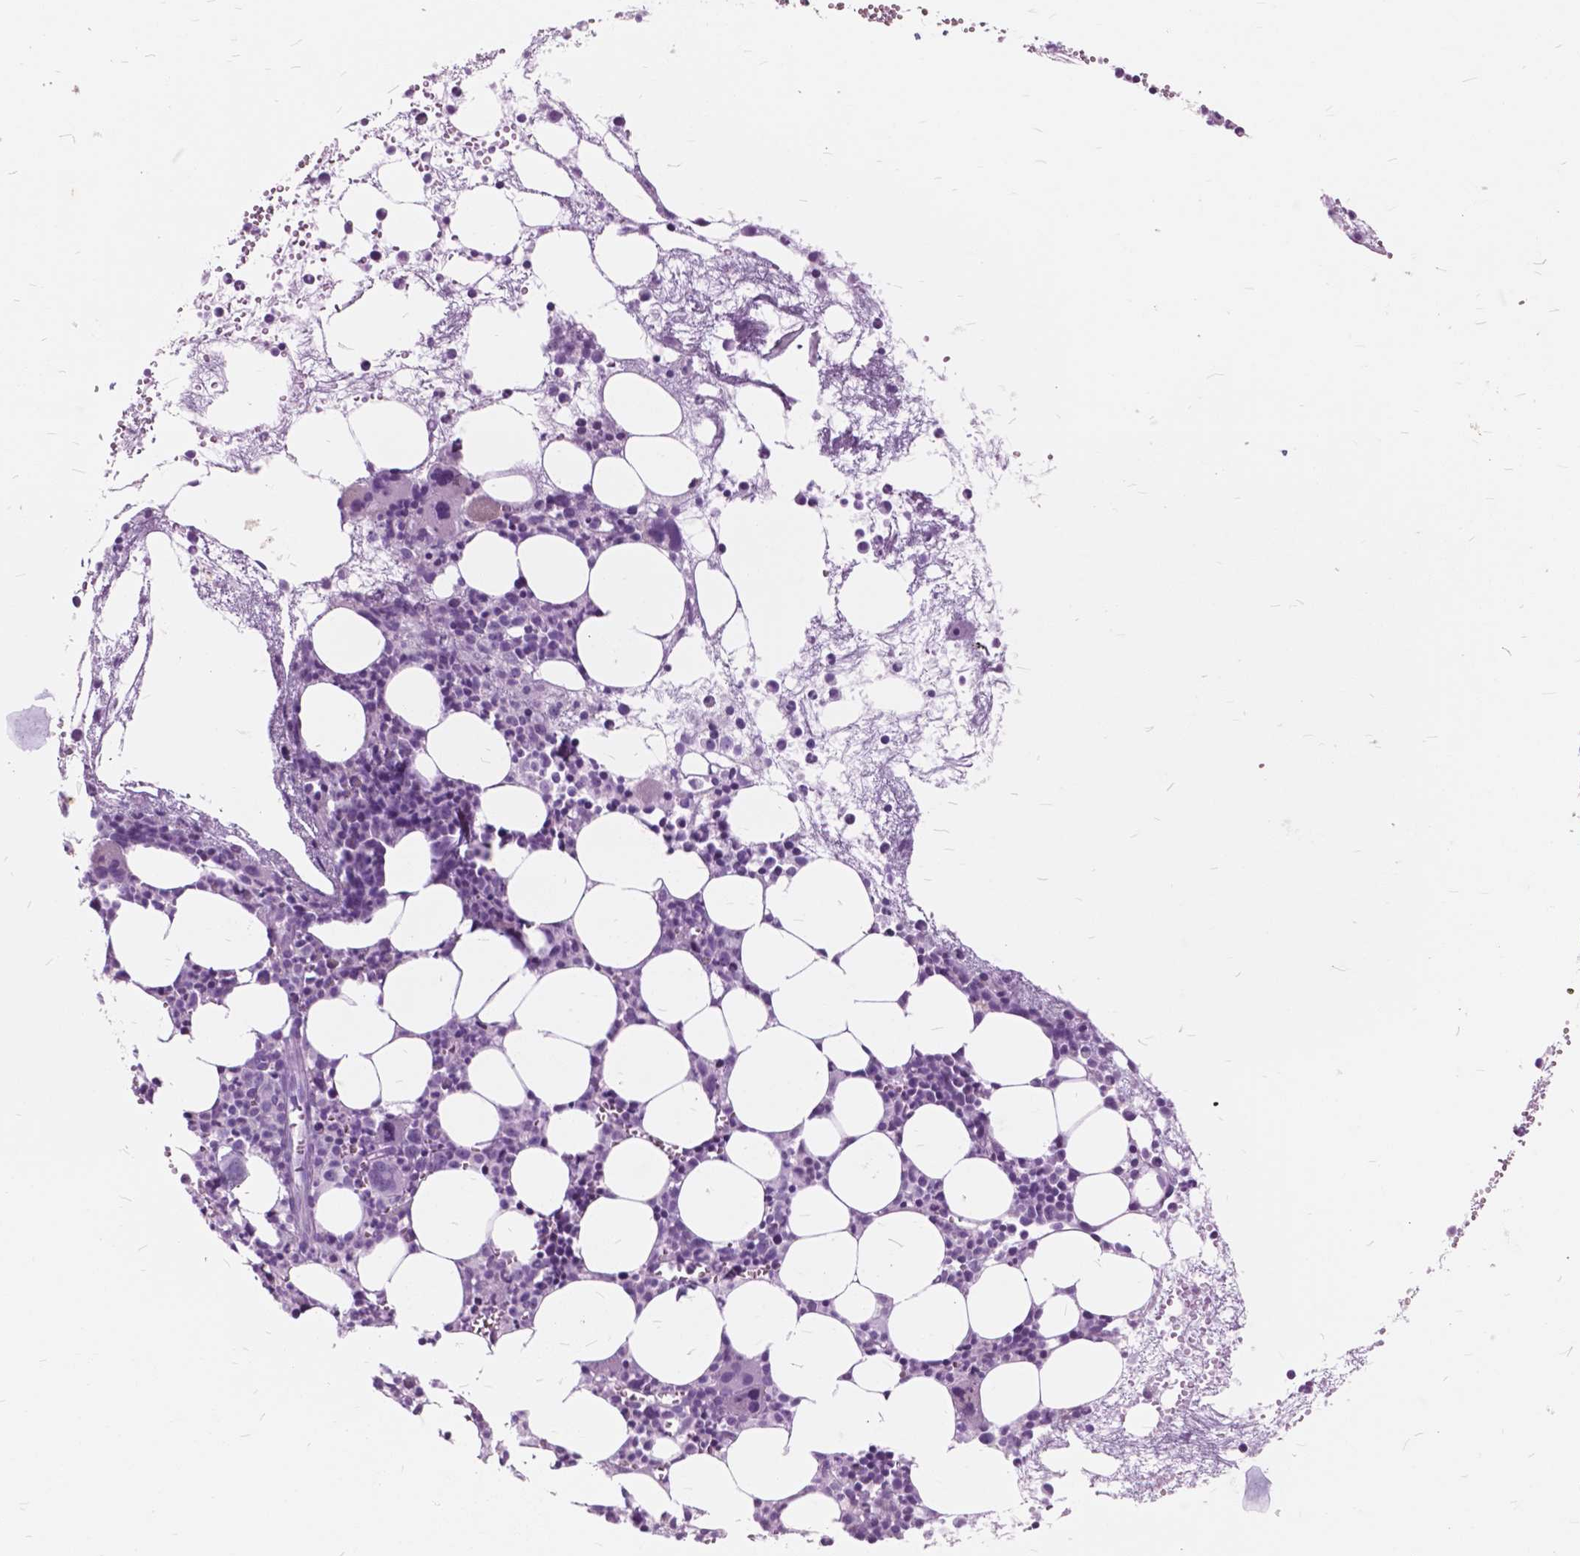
{"staining": {"intensity": "negative", "quantity": "none", "location": "none"}, "tissue": "bone marrow", "cell_type": "Hematopoietic cells", "image_type": "normal", "snomed": [{"axis": "morphology", "description": "Normal tissue, NOS"}, {"axis": "topography", "description": "Bone marrow"}], "caption": "Immunohistochemical staining of unremarkable human bone marrow reveals no significant expression in hematopoietic cells. (Immunohistochemistry (ihc), brightfield microscopy, high magnification).", "gene": "GDF9", "patient": {"sex": "female", "age": 57}}